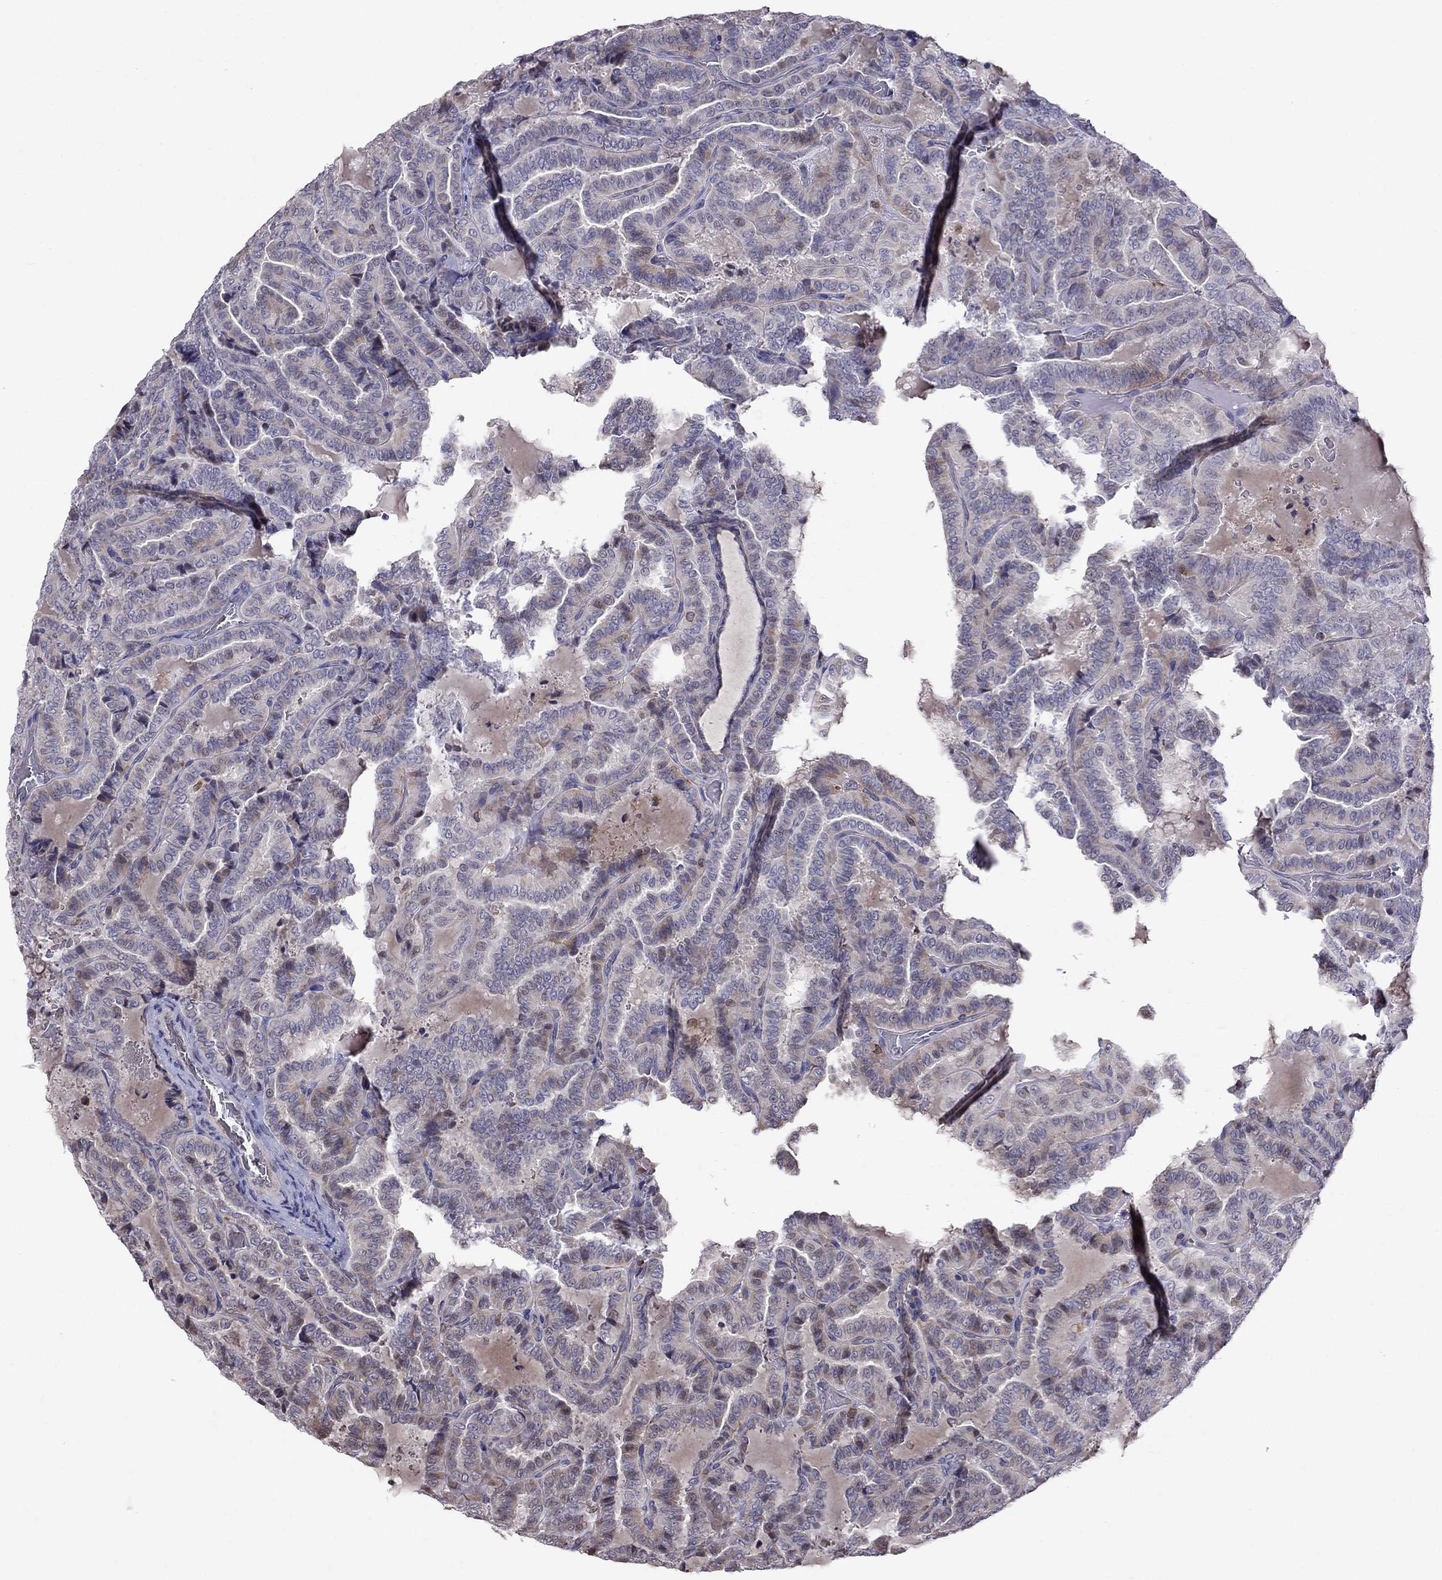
{"staining": {"intensity": "moderate", "quantity": "<25%", "location": "cytoplasmic/membranous"}, "tissue": "thyroid cancer", "cell_type": "Tumor cells", "image_type": "cancer", "snomed": [{"axis": "morphology", "description": "Papillary adenocarcinoma, NOS"}, {"axis": "topography", "description": "Thyroid gland"}], "caption": "Papillary adenocarcinoma (thyroid) stained for a protein exhibits moderate cytoplasmic/membranous positivity in tumor cells. The protein is stained brown, and the nuclei are stained in blue (DAB IHC with brightfield microscopy, high magnification).", "gene": "ADAM28", "patient": {"sex": "female", "age": 39}}